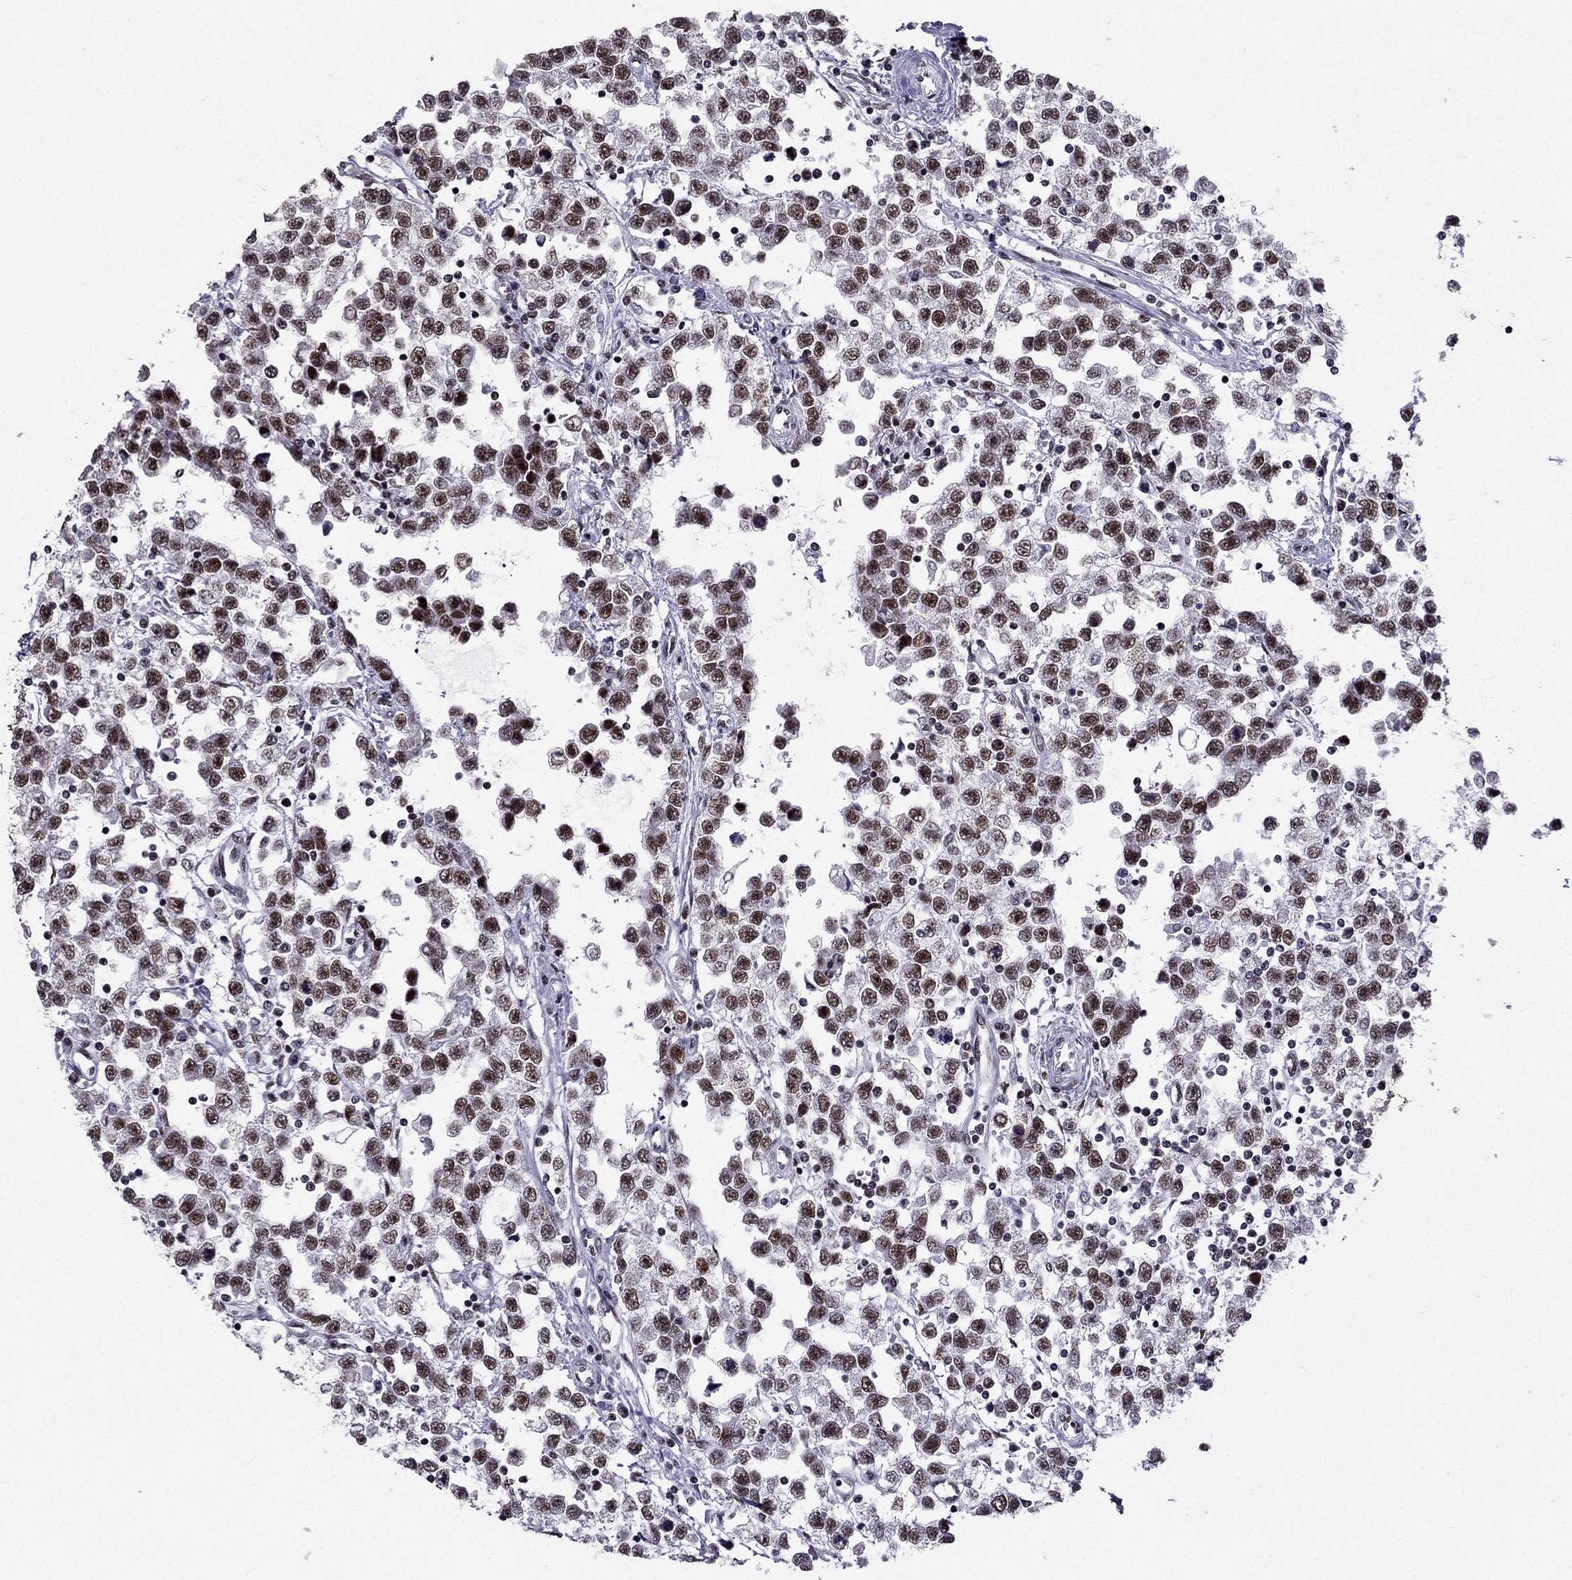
{"staining": {"intensity": "moderate", "quantity": ">75%", "location": "nuclear"}, "tissue": "testis cancer", "cell_type": "Tumor cells", "image_type": "cancer", "snomed": [{"axis": "morphology", "description": "Seminoma, NOS"}, {"axis": "topography", "description": "Testis"}], "caption": "A photomicrograph showing moderate nuclear staining in about >75% of tumor cells in testis cancer, as visualized by brown immunohistochemical staining.", "gene": "ZNF420", "patient": {"sex": "male", "age": 34}}